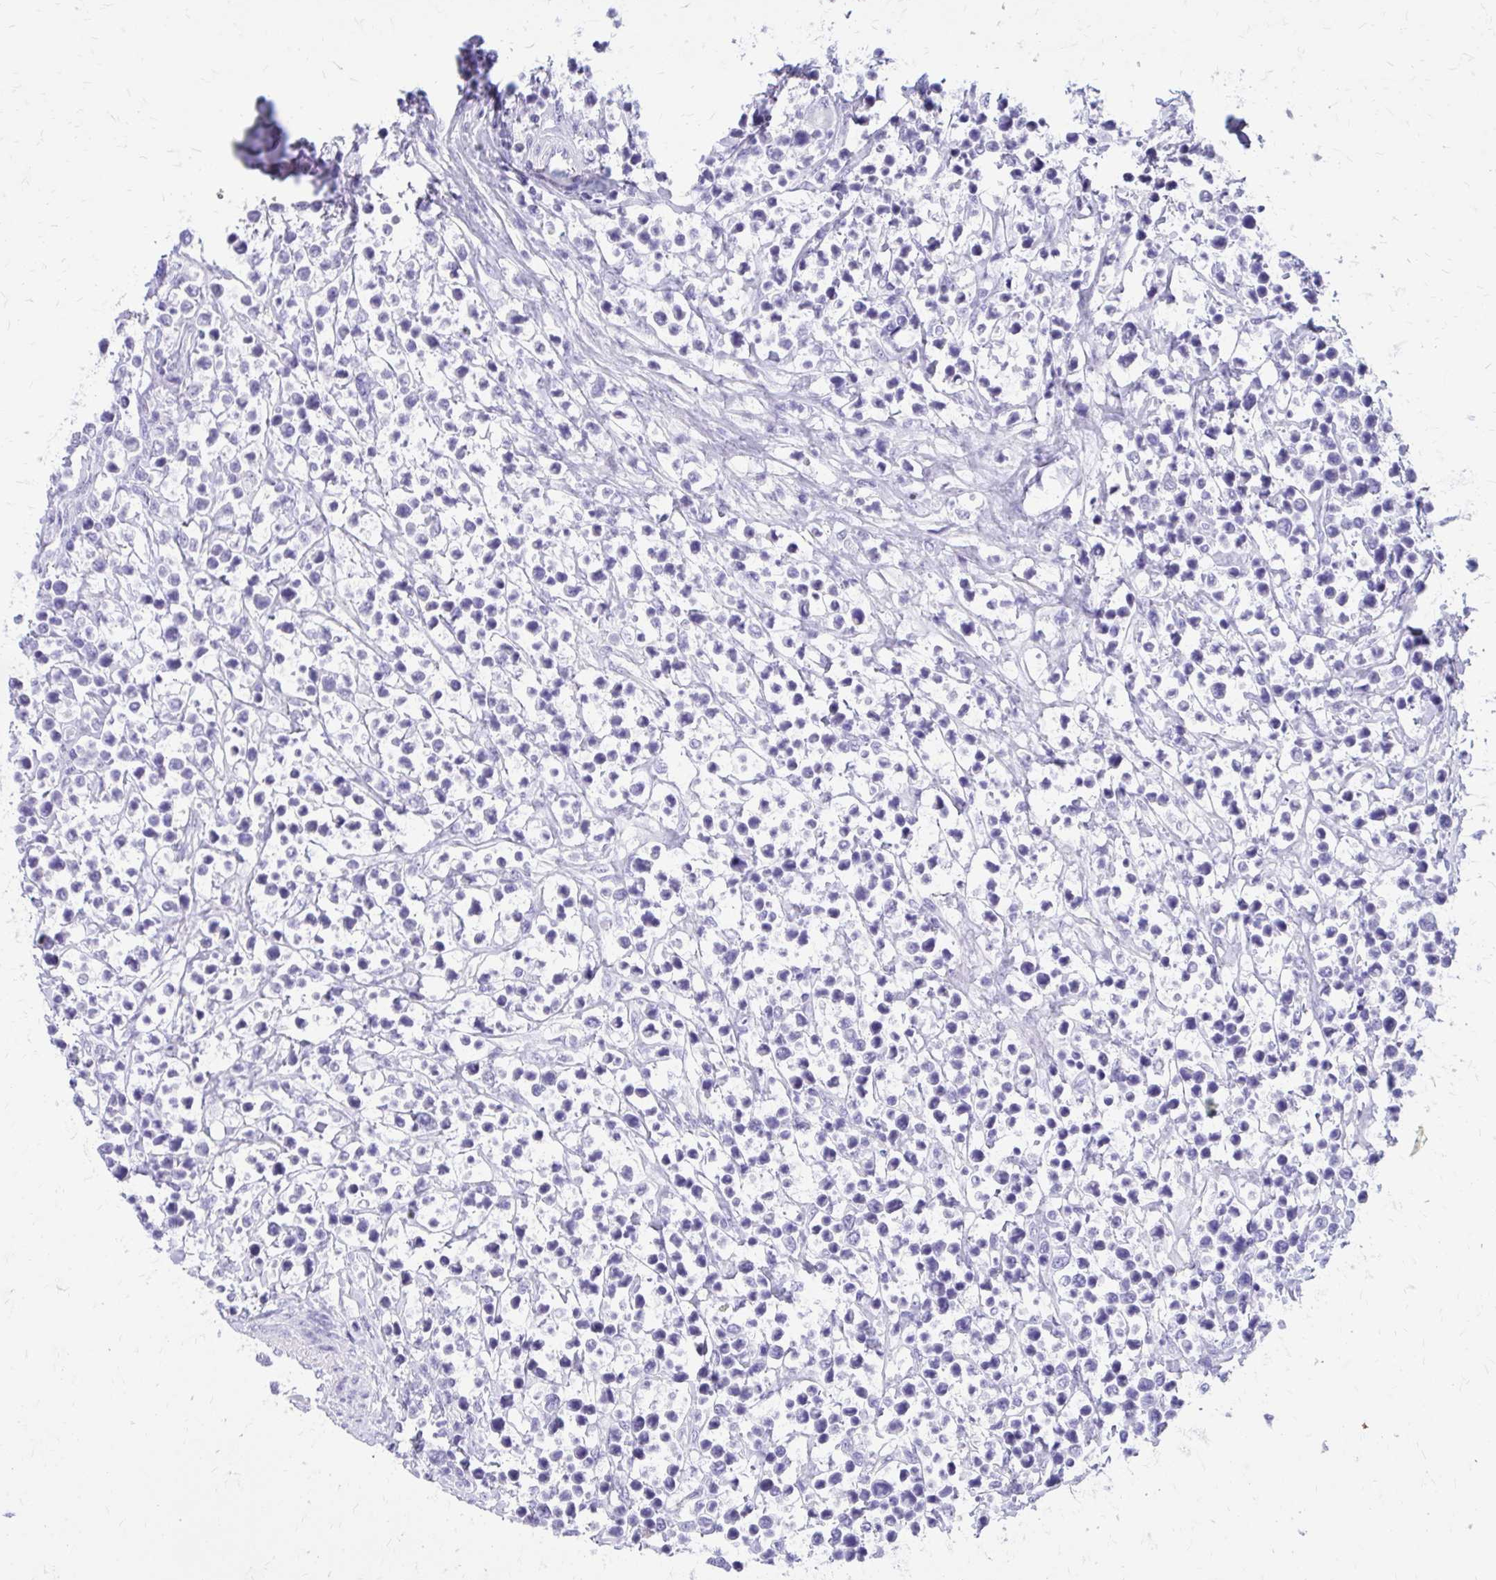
{"staining": {"intensity": "negative", "quantity": "none", "location": "none"}, "tissue": "lymphoma", "cell_type": "Tumor cells", "image_type": "cancer", "snomed": [{"axis": "morphology", "description": "Malignant lymphoma, non-Hodgkin's type, High grade"}, {"axis": "topography", "description": "Soft tissue"}], "caption": "Lymphoma was stained to show a protein in brown. There is no significant positivity in tumor cells.", "gene": "LCN15", "patient": {"sex": "female", "age": 56}}